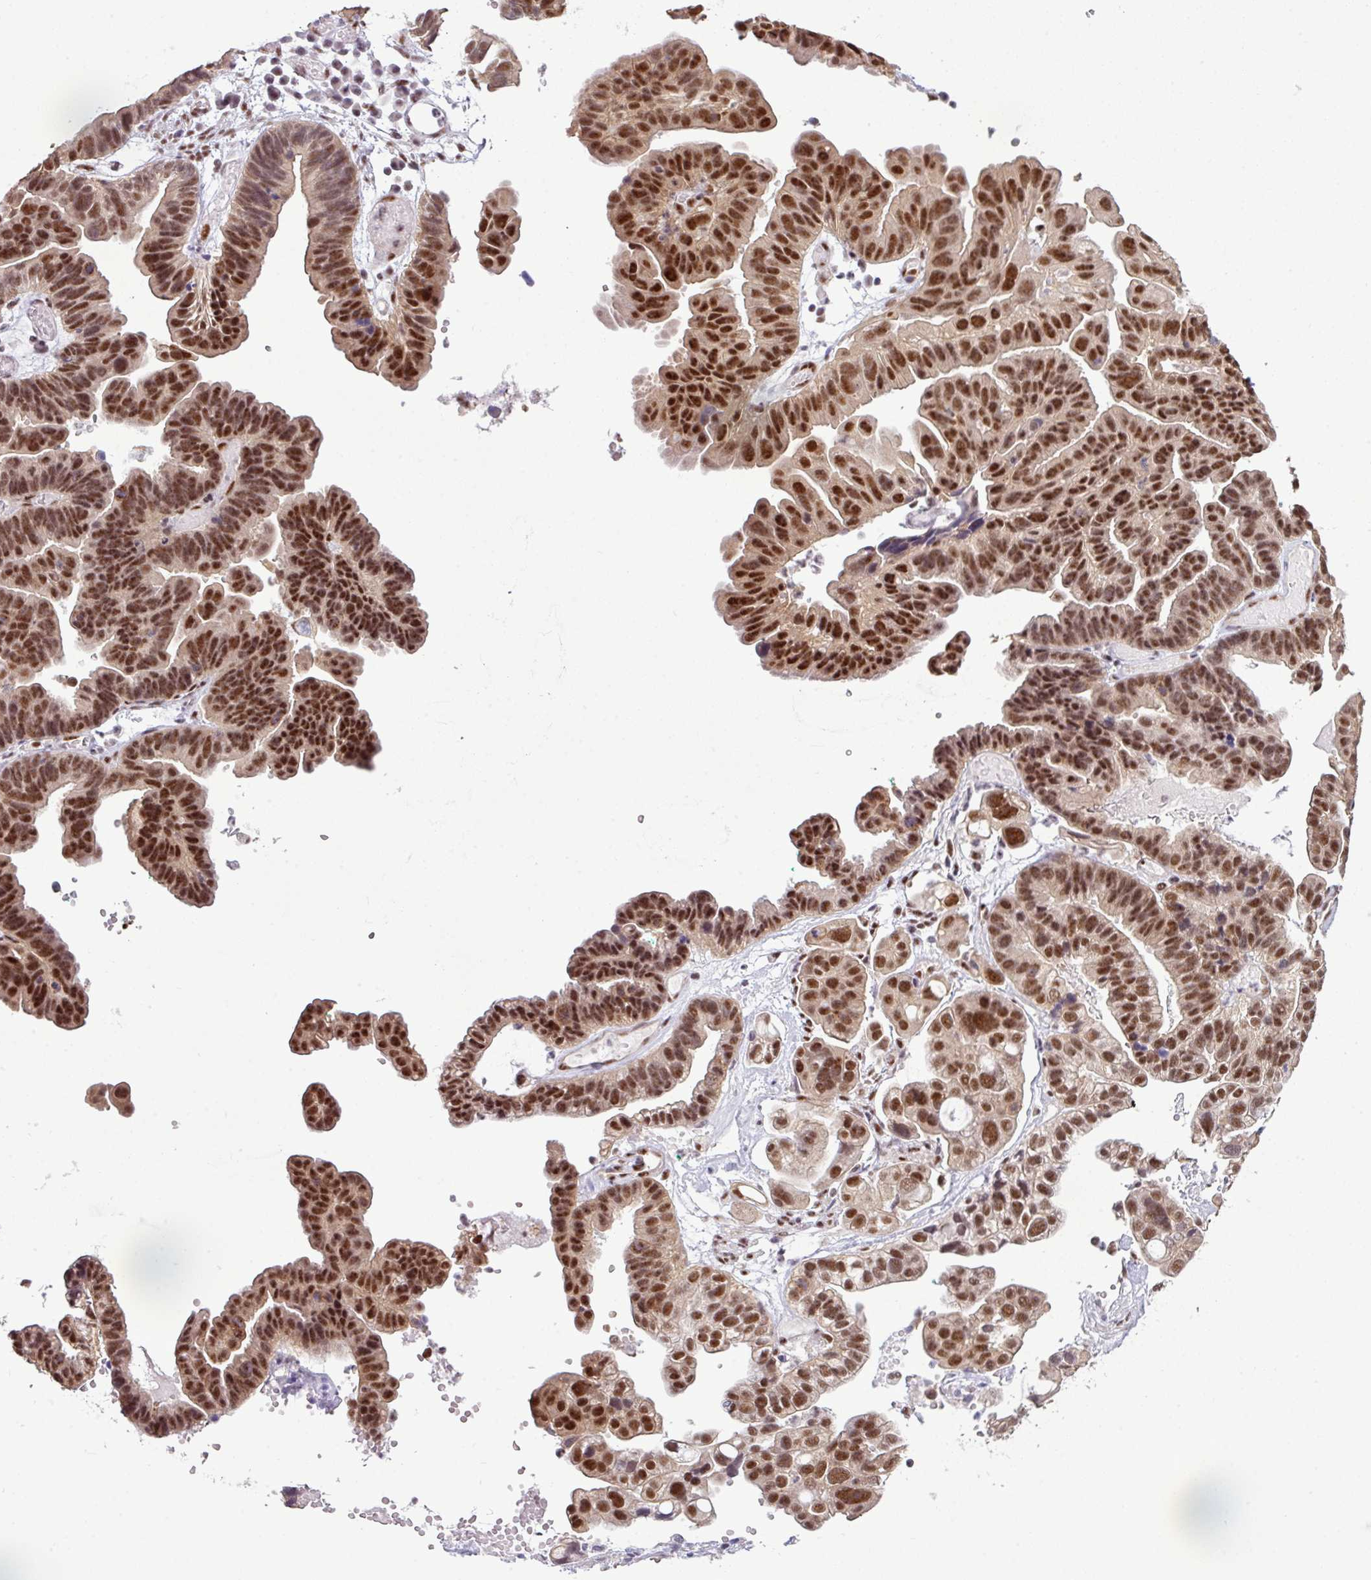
{"staining": {"intensity": "strong", "quantity": "25%-75%", "location": "nuclear"}, "tissue": "ovarian cancer", "cell_type": "Tumor cells", "image_type": "cancer", "snomed": [{"axis": "morphology", "description": "Cystadenocarcinoma, serous, NOS"}, {"axis": "topography", "description": "Ovary"}], "caption": "The immunohistochemical stain labels strong nuclear expression in tumor cells of serous cystadenocarcinoma (ovarian) tissue.", "gene": "ZNF217", "patient": {"sex": "female", "age": 56}}